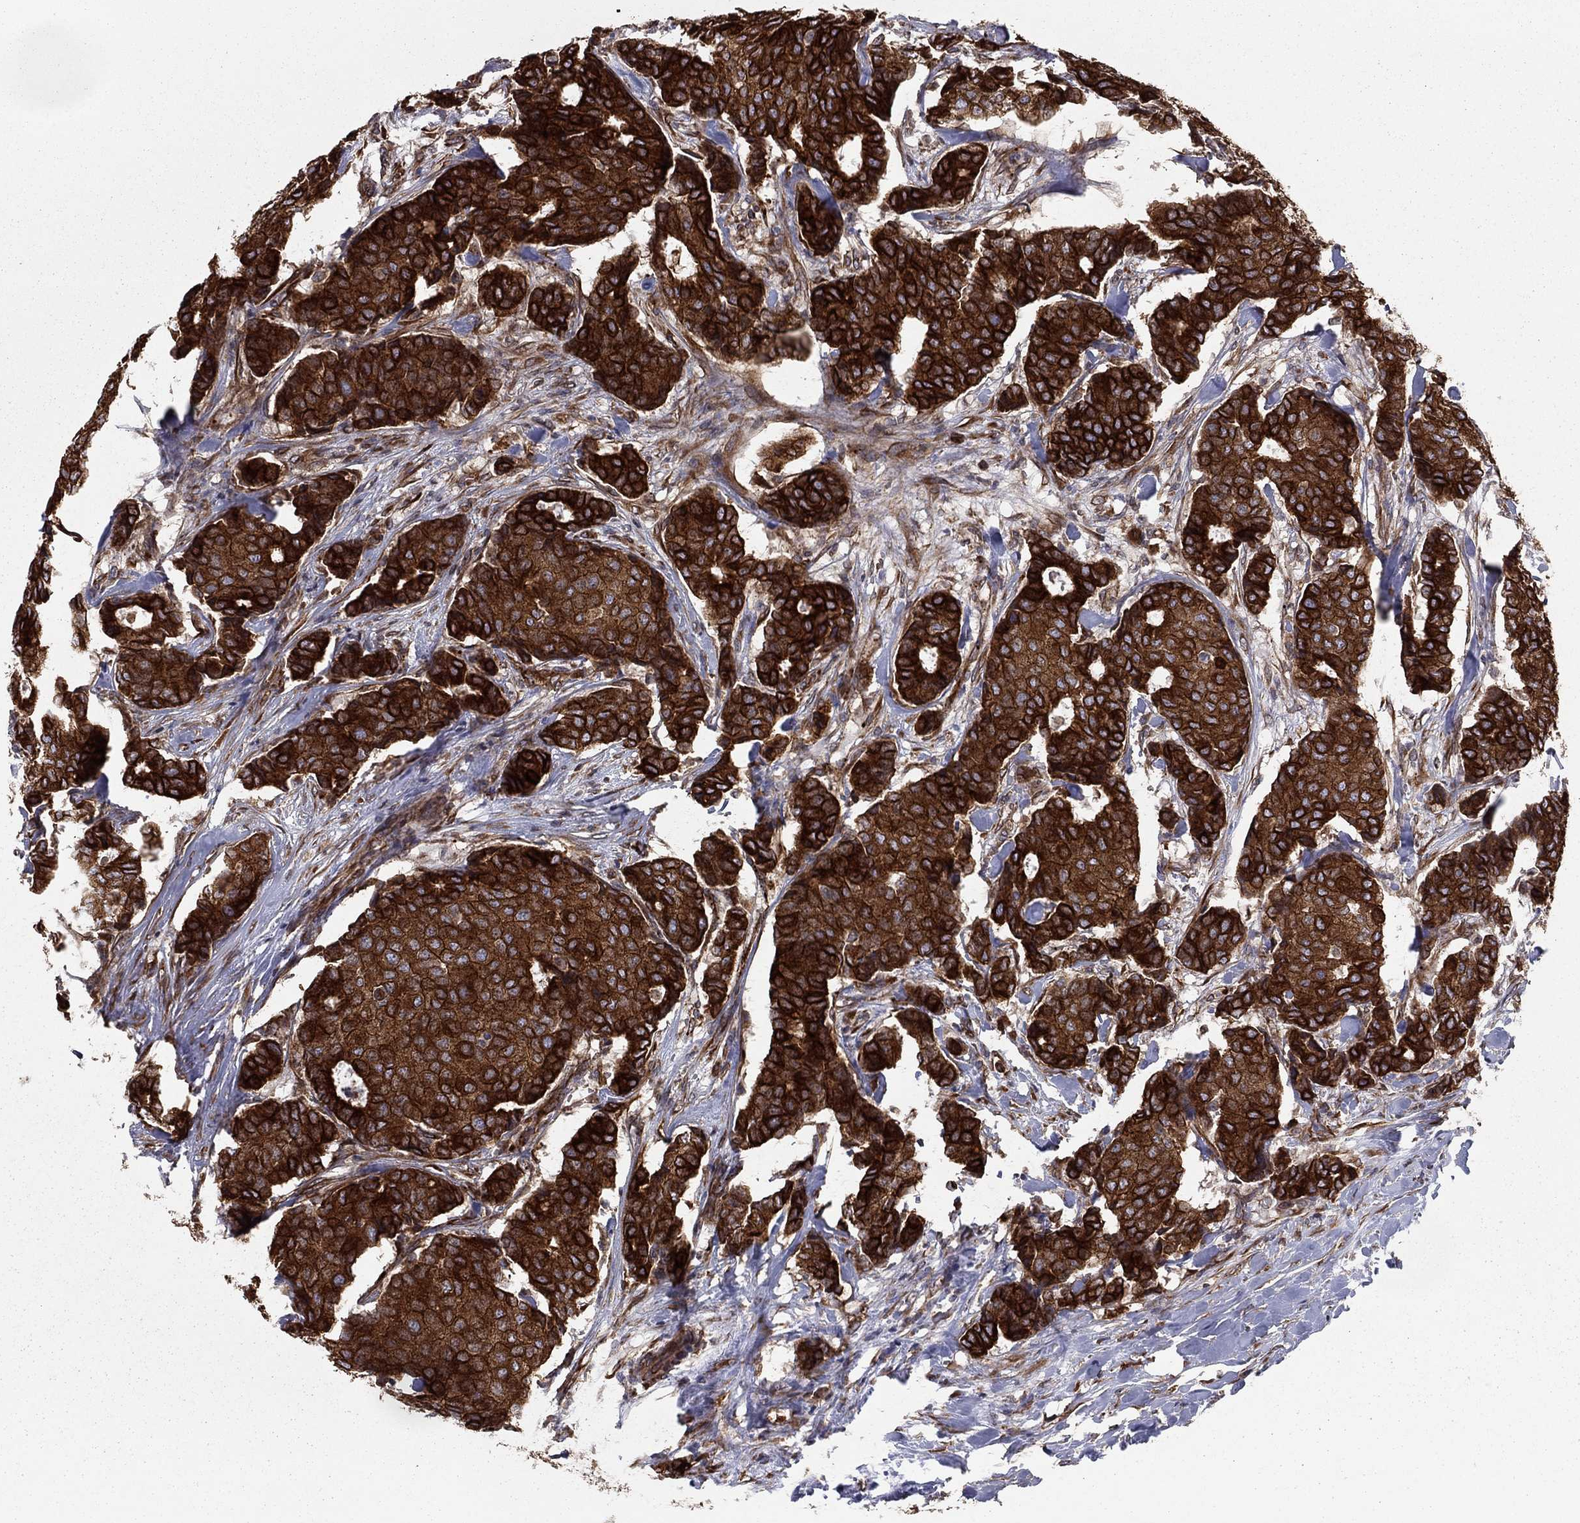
{"staining": {"intensity": "strong", "quantity": ">75%", "location": "cytoplasmic/membranous"}, "tissue": "breast cancer", "cell_type": "Tumor cells", "image_type": "cancer", "snomed": [{"axis": "morphology", "description": "Duct carcinoma"}, {"axis": "topography", "description": "Breast"}], "caption": "Breast cancer stained for a protein shows strong cytoplasmic/membranous positivity in tumor cells.", "gene": "YIF1A", "patient": {"sex": "female", "age": 75}}